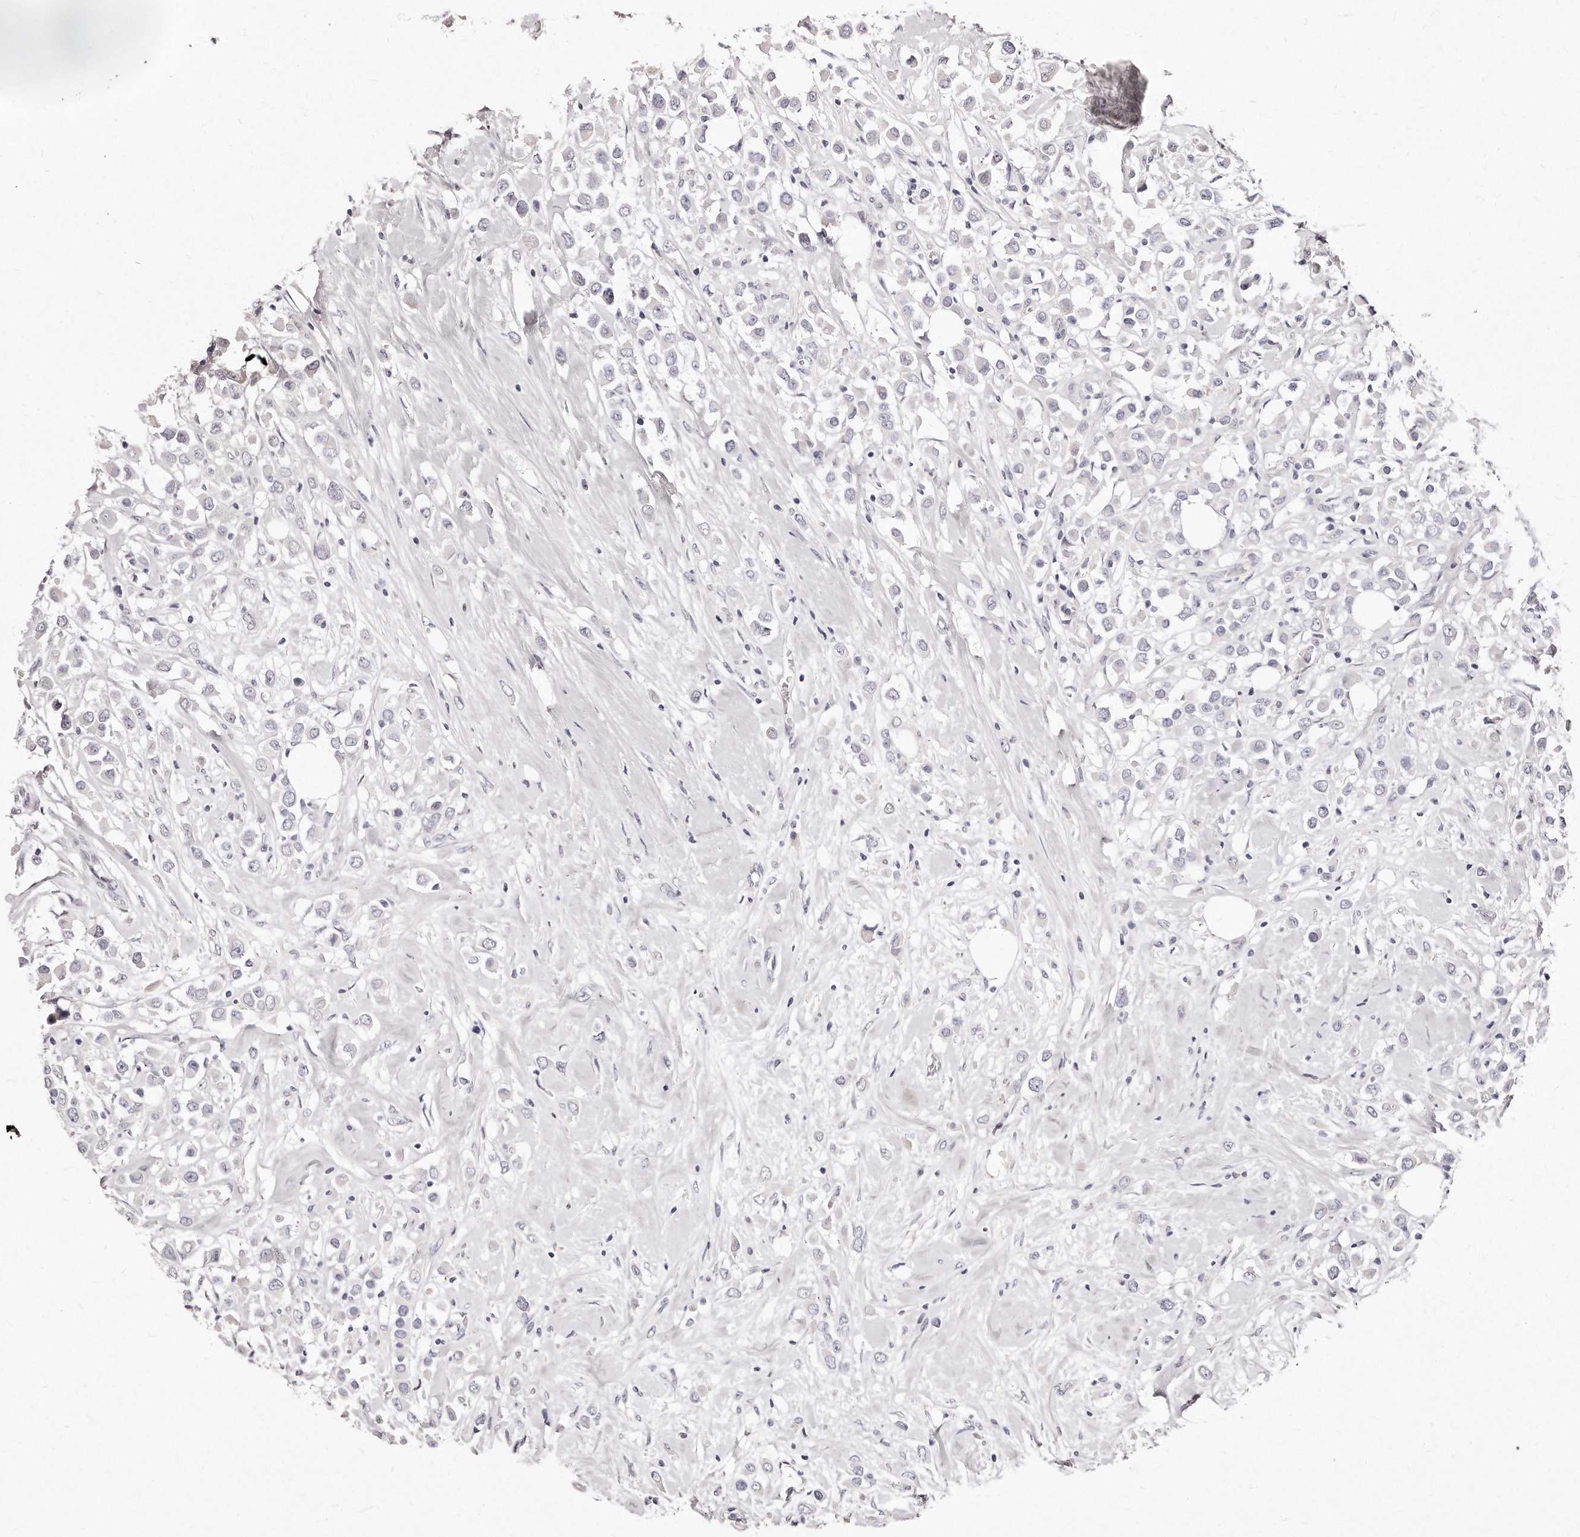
{"staining": {"intensity": "negative", "quantity": "none", "location": "none"}, "tissue": "breast cancer", "cell_type": "Tumor cells", "image_type": "cancer", "snomed": [{"axis": "morphology", "description": "Duct carcinoma"}, {"axis": "topography", "description": "Breast"}], "caption": "Micrograph shows no protein expression in tumor cells of infiltrating ductal carcinoma (breast) tissue.", "gene": "GDA", "patient": {"sex": "female", "age": 61}}